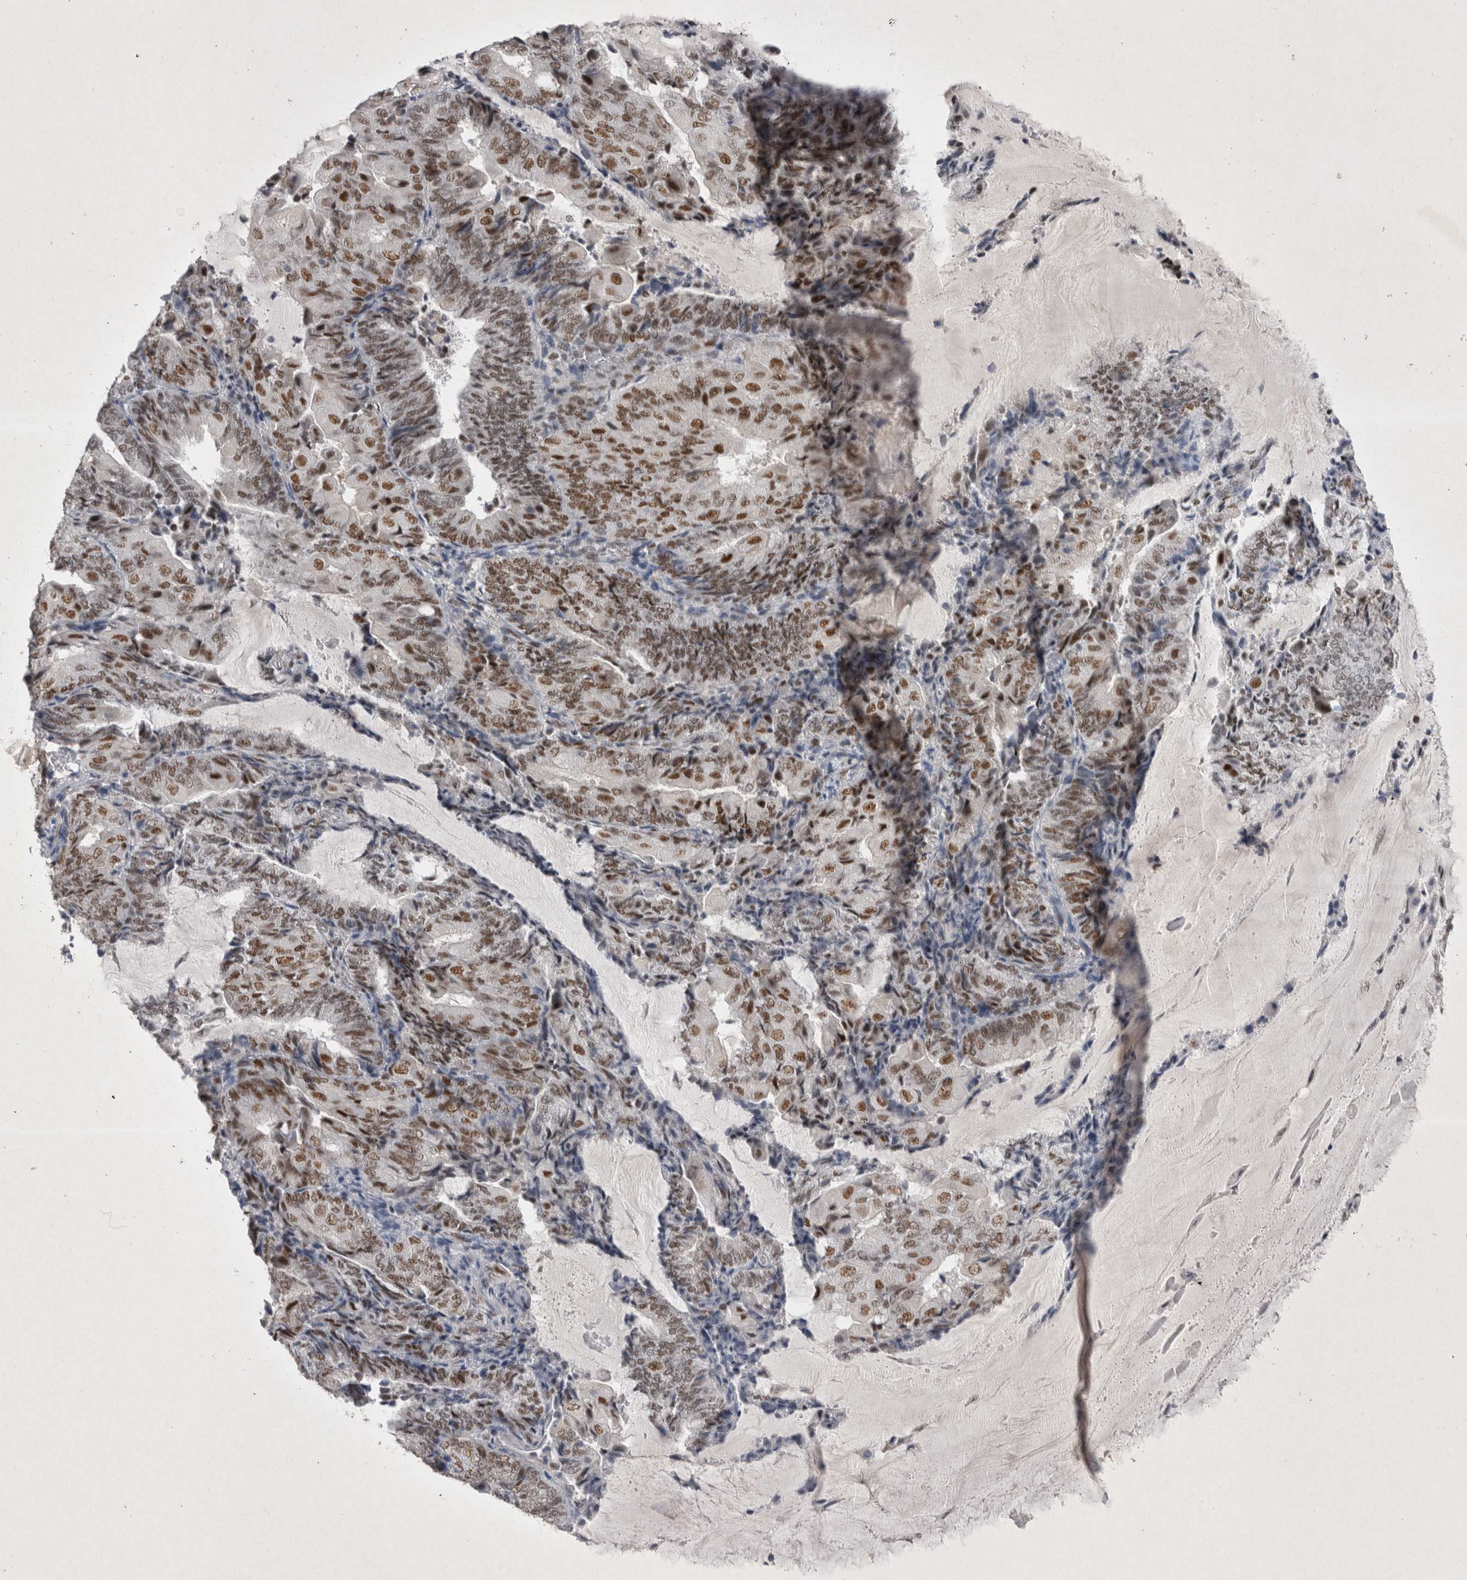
{"staining": {"intensity": "moderate", "quantity": ">75%", "location": "nuclear"}, "tissue": "endometrial cancer", "cell_type": "Tumor cells", "image_type": "cancer", "snomed": [{"axis": "morphology", "description": "Adenocarcinoma, NOS"}, {"axis": "topography", "description": "Endometrium"}], "caption": "Immunohistochemistry (IHC) micrograph of adenocarcinoma (endometrial) stained for a protein (brown), which shows medium levels of moderate nuclear staining in about >75% of tumor cells.", "gene": "RBM6", "patient": {"sex": "female", "age": 81}}